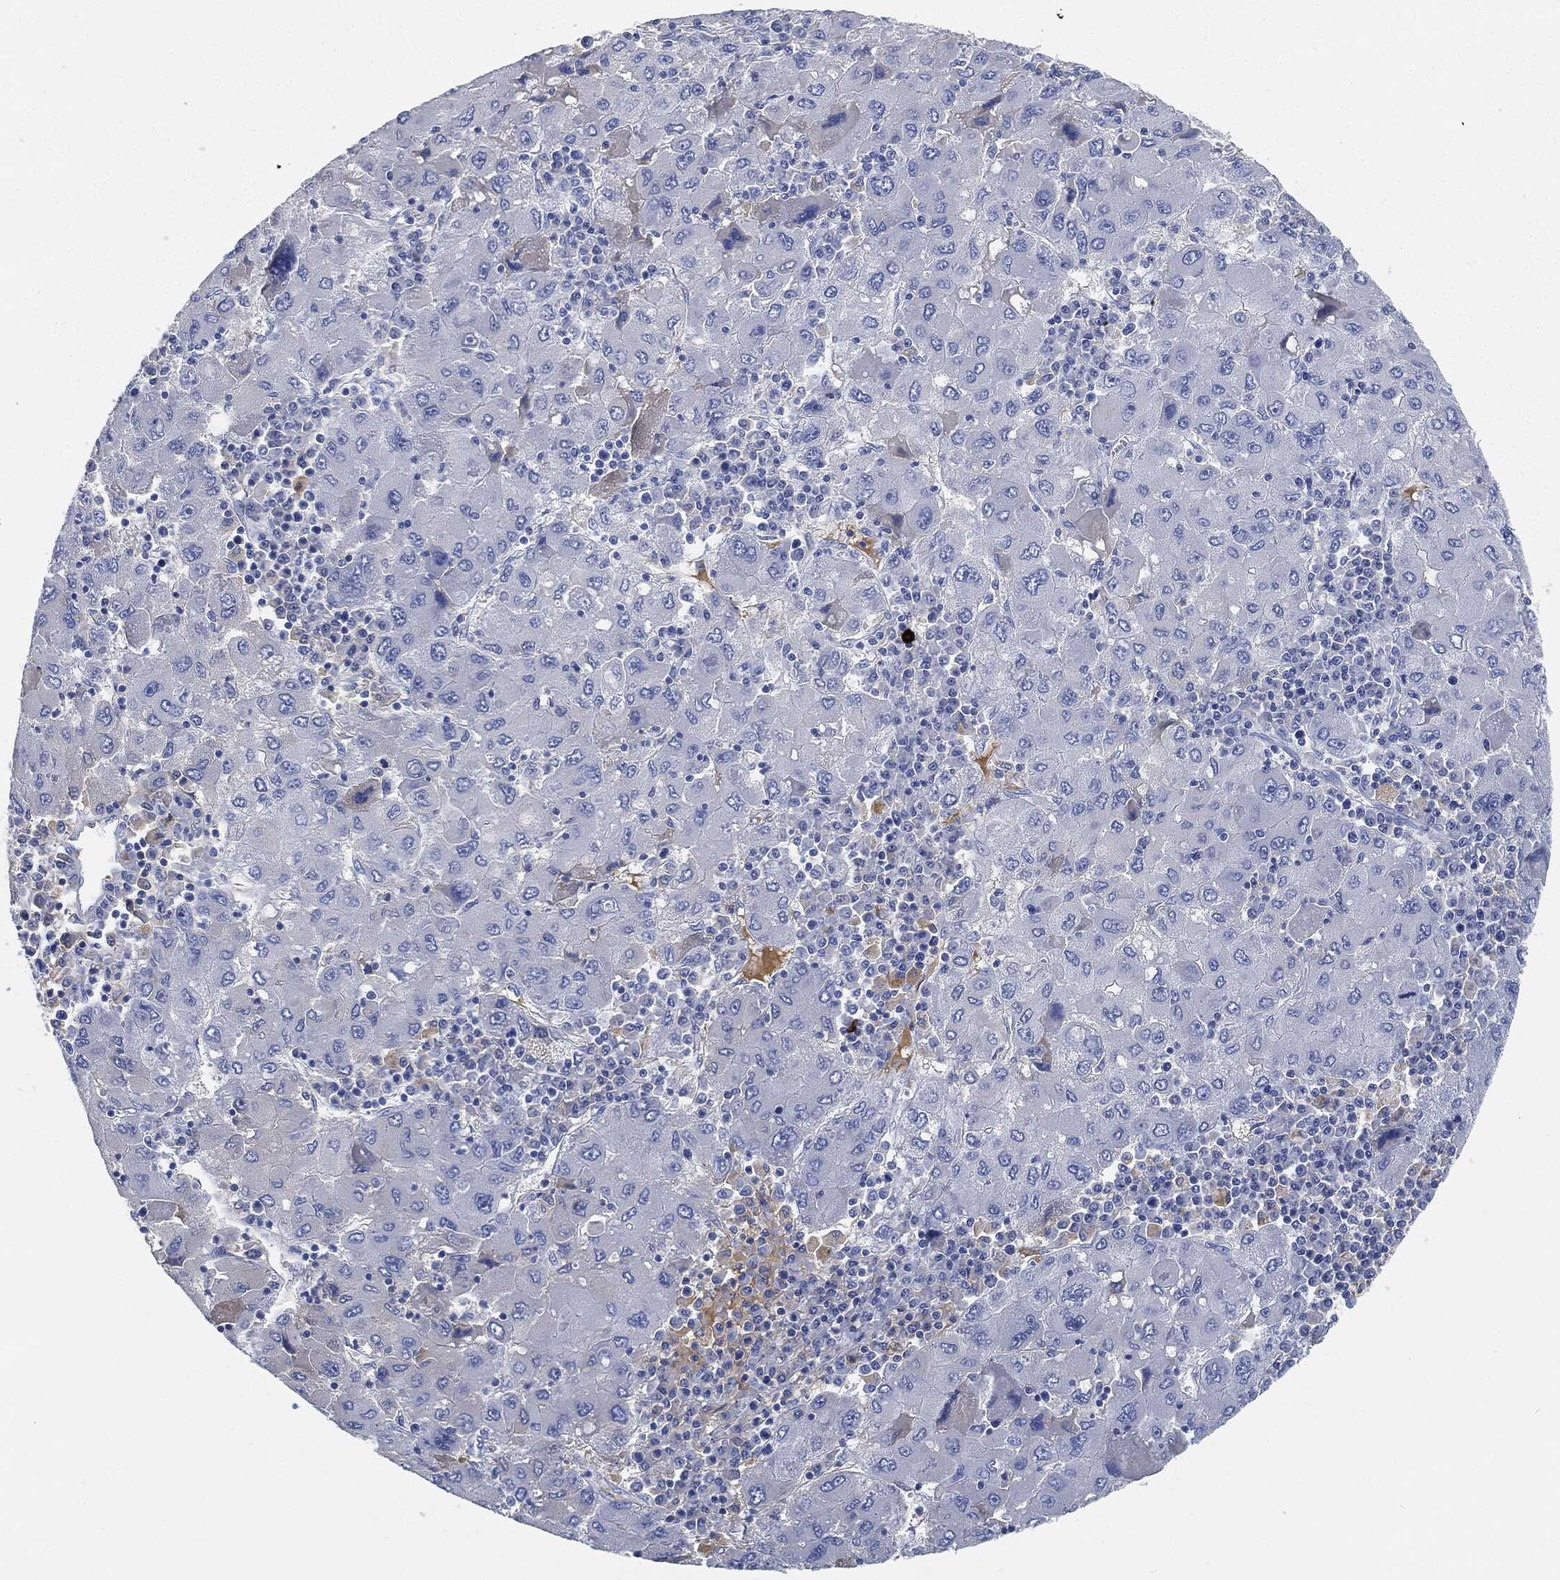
{"staining": {"intensity": "negative", "quantity": "none", "location": "none"}, "tissue": "liver cancer", "cell_type": "Tumor cells", "image_type": "cancer", "snomed": [{"axis": "morphology", "description": "Carcinoma, Hepatocellular, NOS"}, {"axis": "topography", "description": "Liver"}], "caption": "Human liver hepatocellular carcinoma stained for a protein using IHC reveals no positivity in tumor cells.", "gene": "IGLV6-57", "patient": {"sex": "male", "age": 75}}